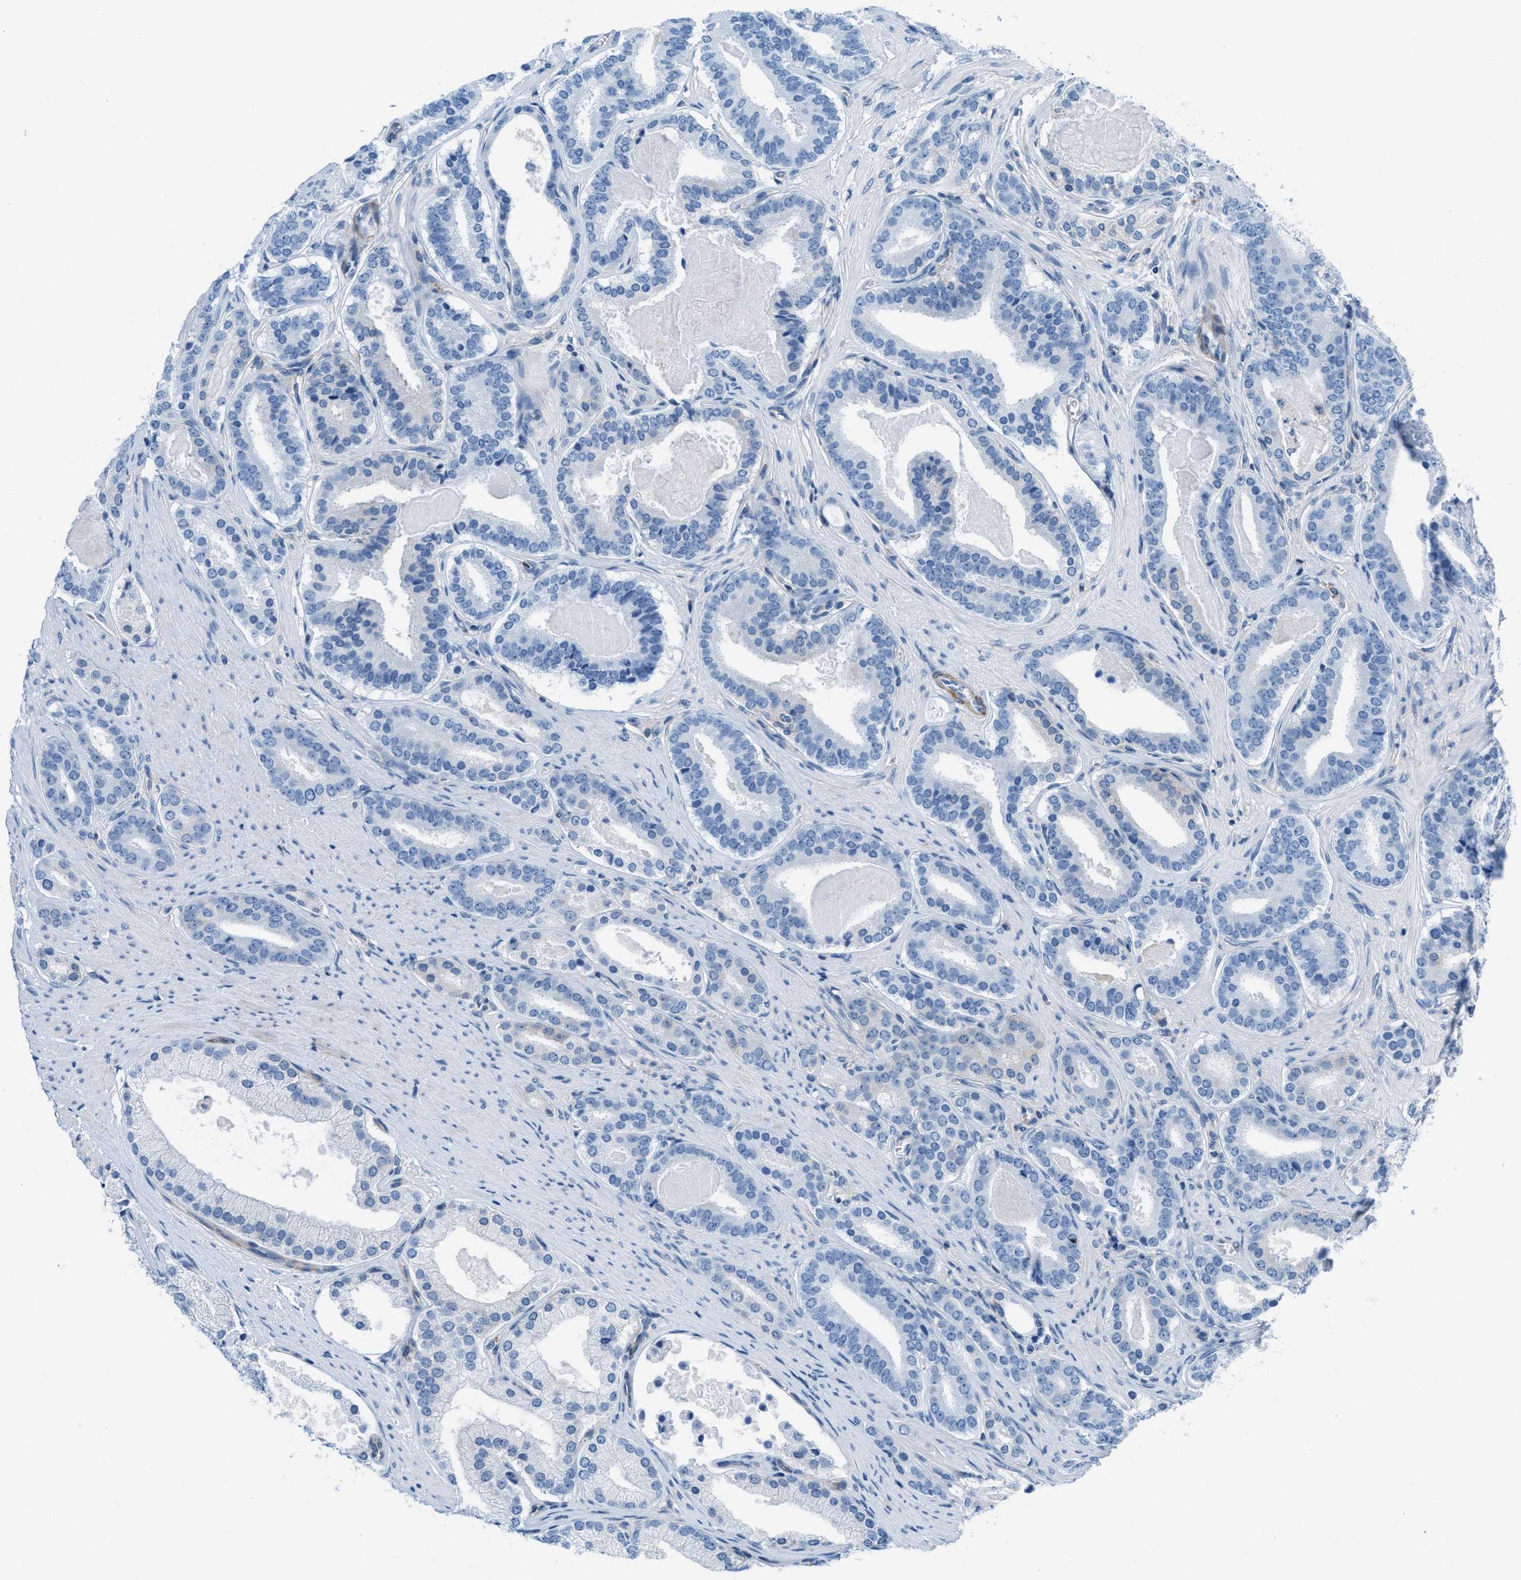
{"staining": {"intensity": "negative", "quantity": "none", "location": "none"}, "tissue": "prostate cancer", "cell_type": "Tumor cells", "image_type": "cancer", "snomed": [{"axis": "morphology", "description": "Adenocarcinoma, Low grade"}, {"axis": "topography", "description": "Prostate"}], "caption": "A high-resolution histopathology image shows immunohistochemistry staining of prostate cancer, which displays no significant staining in tumor cells.", "gene": "MAPRE2", "patient": {"sex": "male", "age": 59}}